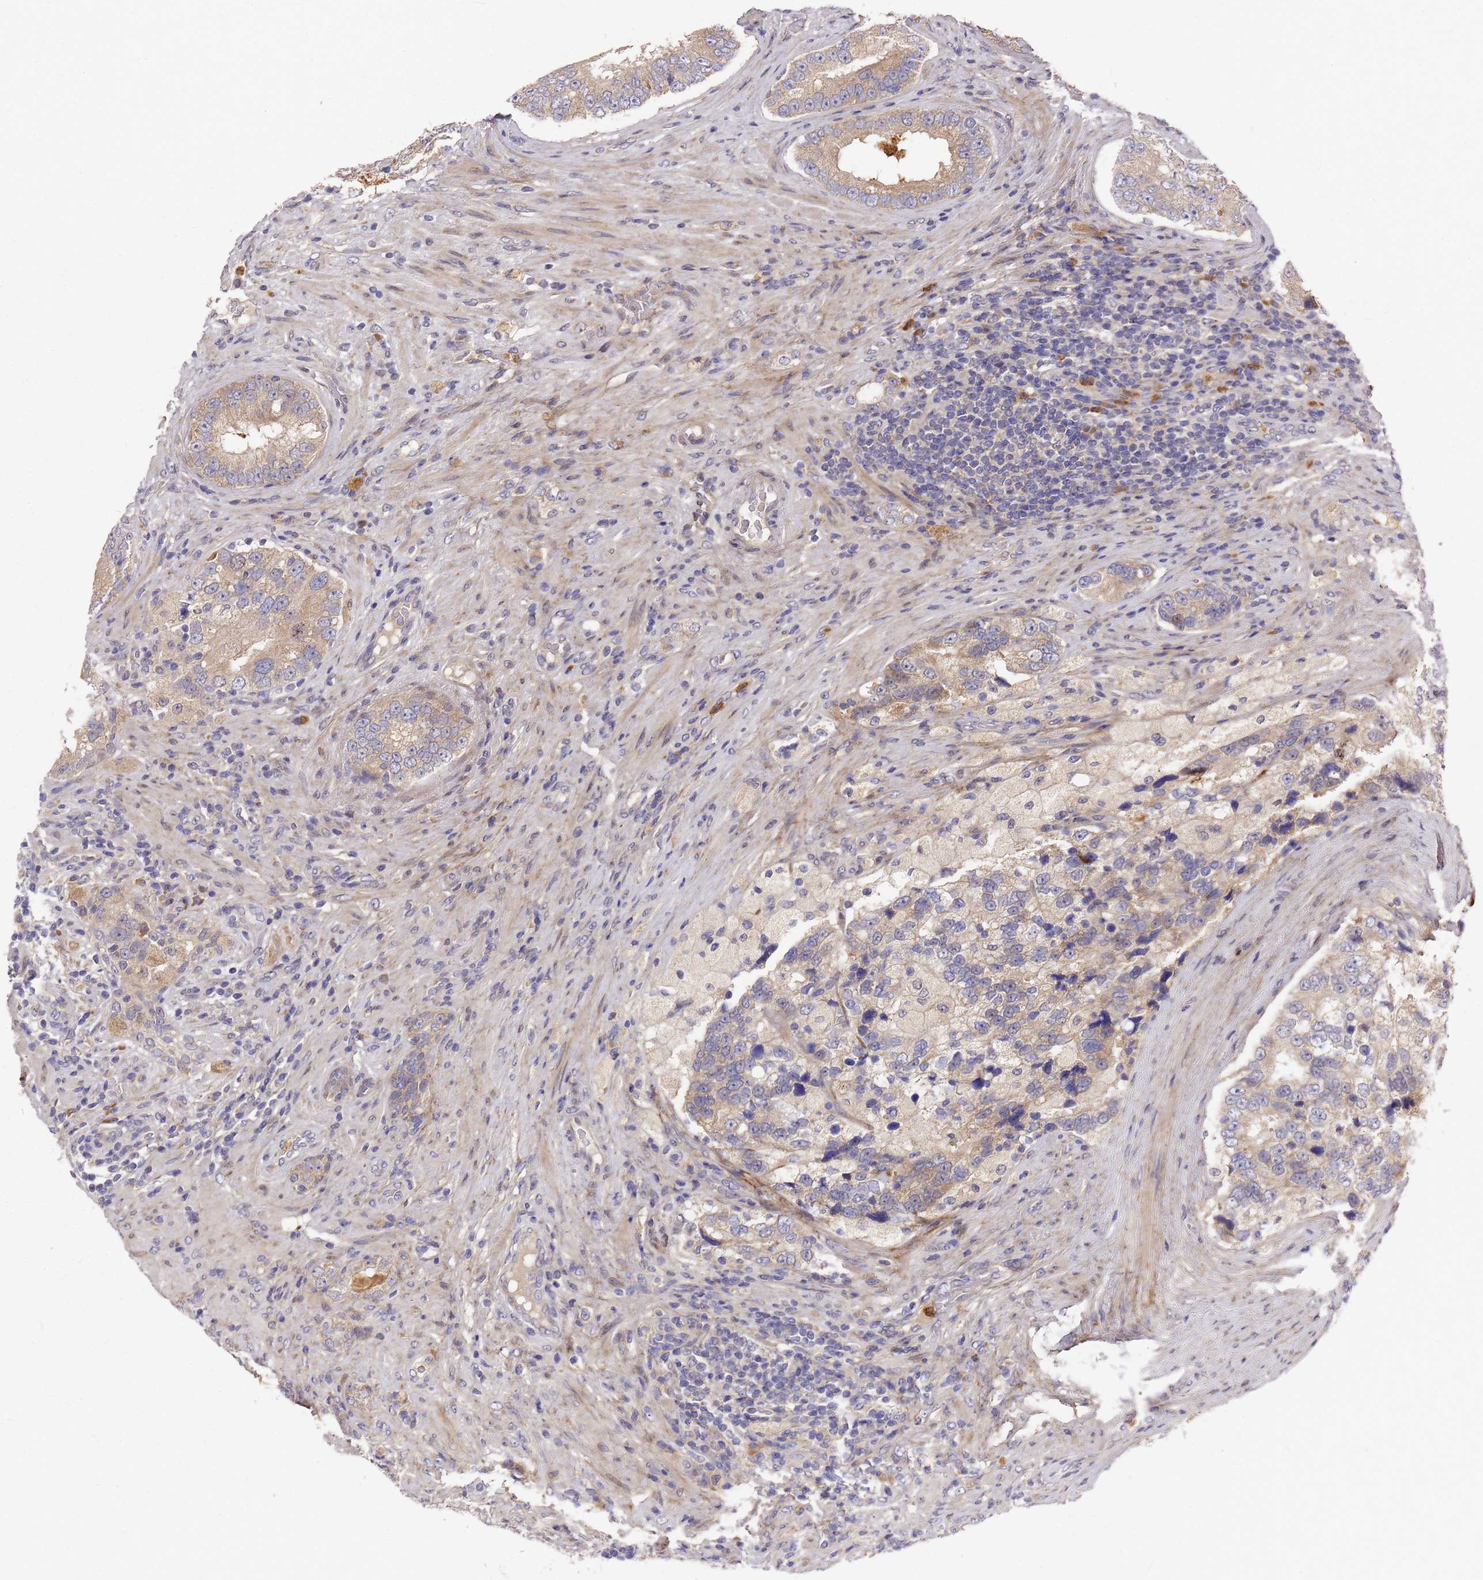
{"staining": {"intensity": "moderate", "quantity": "25%-75%", "location": "cytoplasmic/membranous"}, "tissue": "prostate cancer", "cell_type": "Tumor cells", "image_type": "cancer", "snomed": [{"axis": "morphology", "description": "Adenocarcinoma, High grade"}, {"axis": "topography", "description": "Prostate"}], "caption": "Protein staining reveals moderate cytoplasmic/membranous staining in about 25%-75% of tumor cells in high-grade adenocarcinoma (prostate). (DAB IHC, brown staining for protein, blue staining for nuclei).", "gene": "ZNF717", "patient": {"sex": "male", "age": 70}}